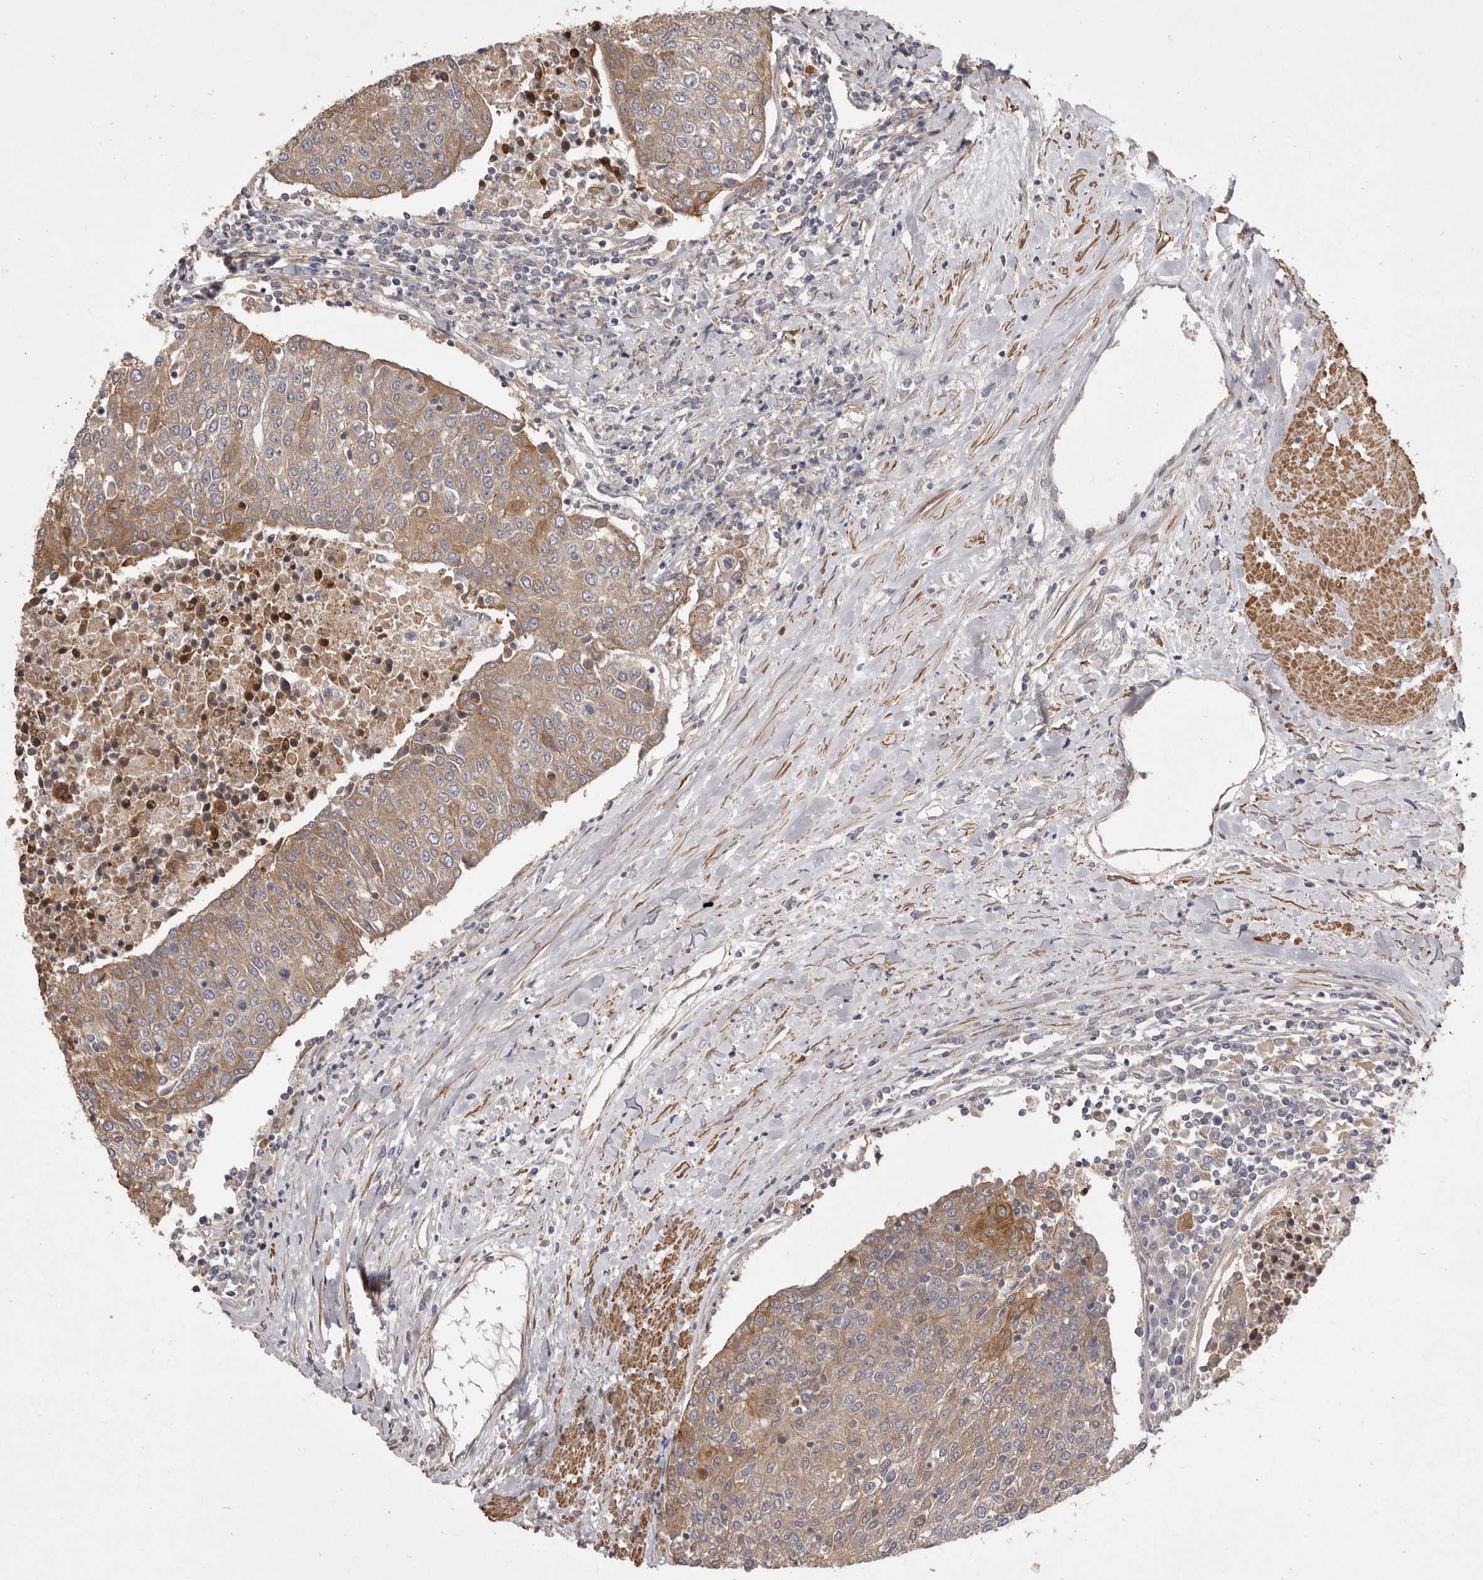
{"staining": {"intensity": "moderate", "quantity": ">75%", "location": "cytoplasmic/membranous"}, "tissue": "urothelial cancer", "cell_type": "Tumor cells", "image_type": "cancer", "snomed": [{"axis": "morphology", "description": "Urothelial carcinoma, High grade"}, {"axis": "topography", "description": "Urinary bladder"}], "caption": "Immunohistochemical staining of urothelial carcinoma (high-grade) demonstrates medium levels of moderate cytoplasmic/membranous protein expression in approximately >75% of tumor cells.", "gene": "VPS45", "patient": {"sex": "female", "age": 85}}